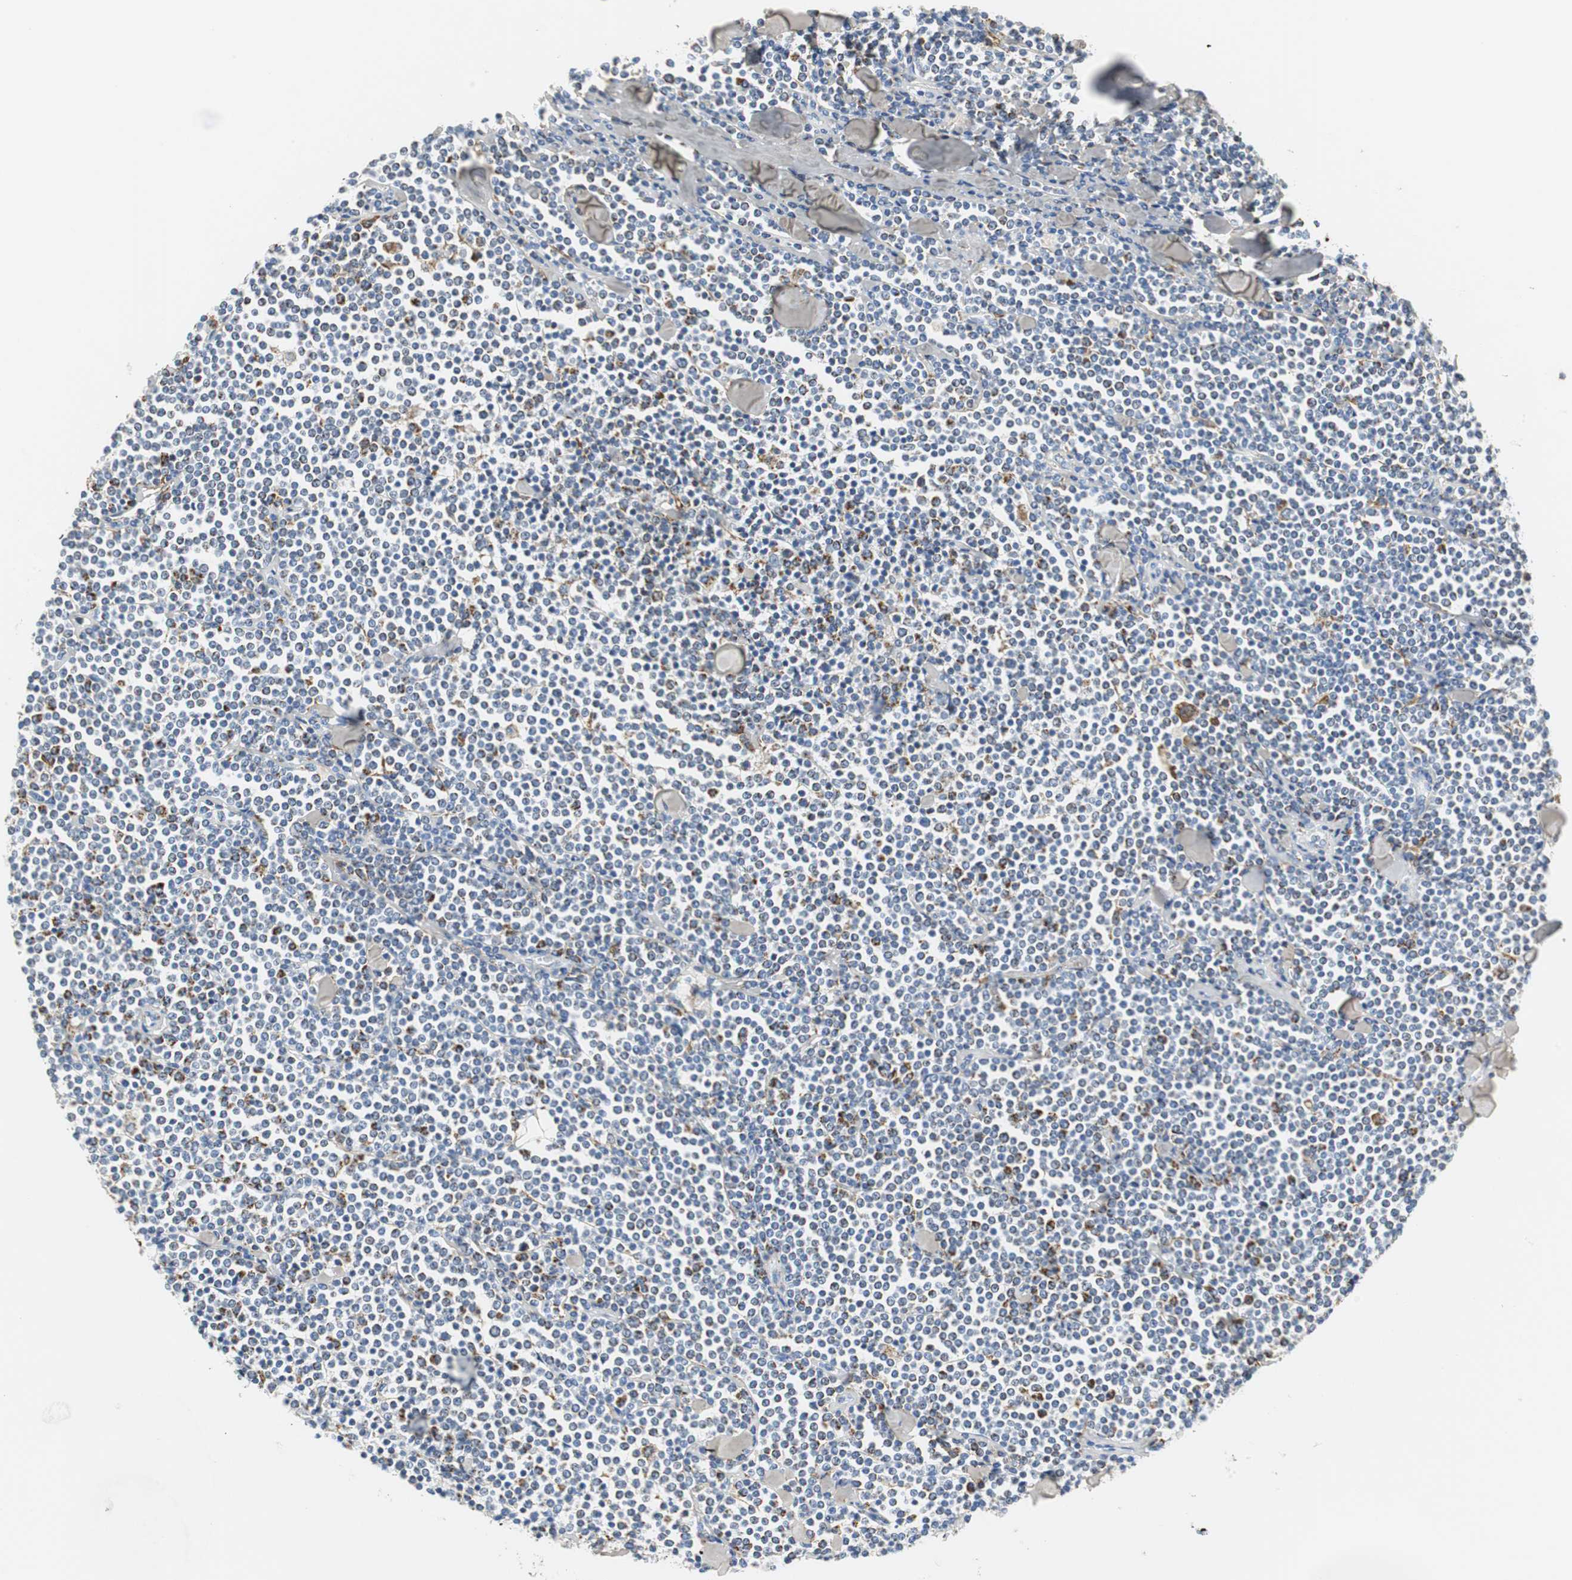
{"staining": {"intensity": "strong", "quantity": "<25%", "location": "cytoplasmic/membranous"}, "tissue": "lymphoma", "cell_type": "Tumor cells", "image_type": "cancer", "snomed": [{"axis": "morphology", "description": "Malignant lymphoma, non-Hodgkin's type, Low grade"}, {"axis": "topography", "description": "Soft tissue"}], "caption": "Immunohistochemical staining of human malignant lymphoma, non-Hodgkin's type (low-grade) reveals medium levels of strong cytoplasmic/membranous protein positivity in approximately <25% of tumor cells.", "gene": "C1QTNF7", "patient": {"sex": "male", "age": 92}}